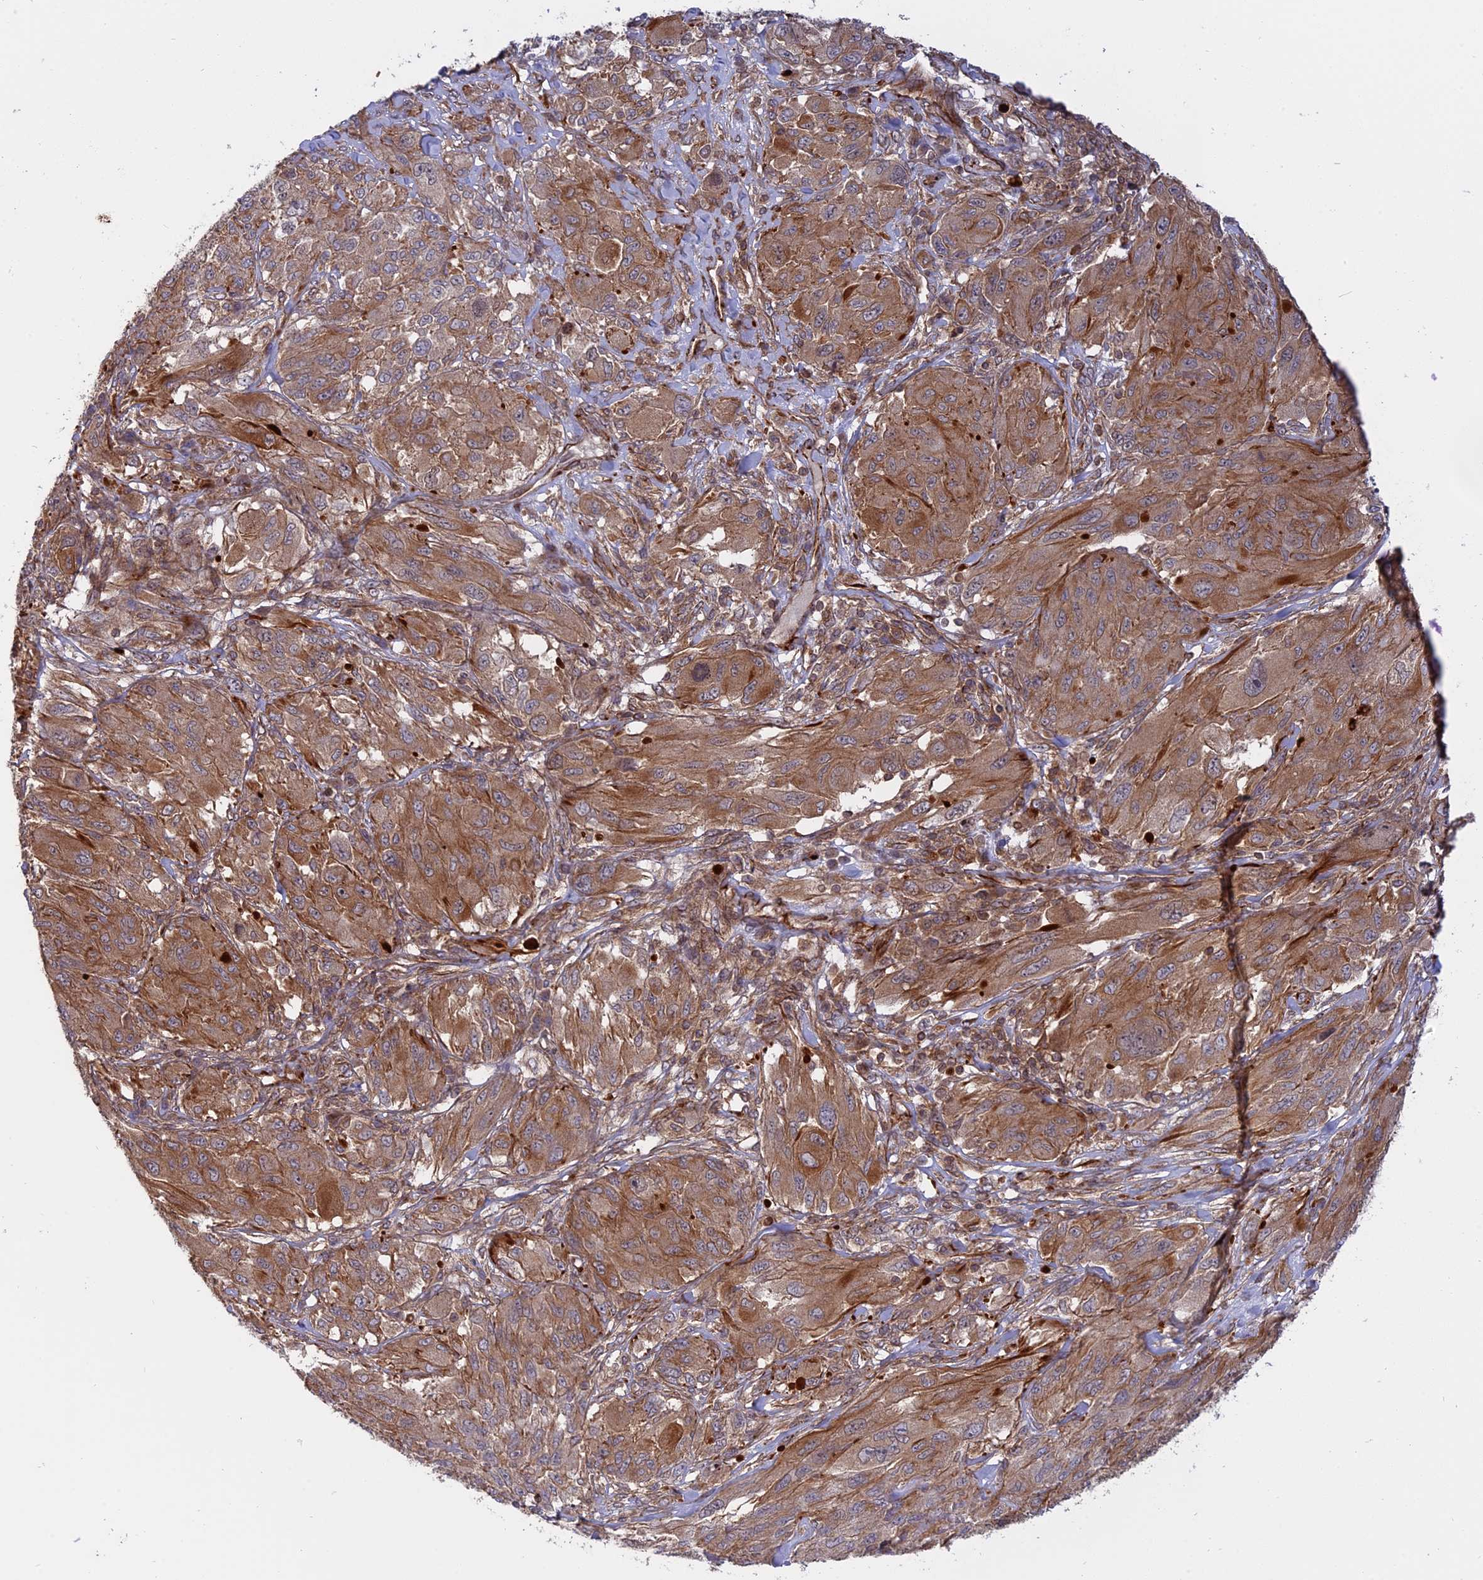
{"staining": {"intensity": "moderate", "quantity": ">75%", "location": "cytoplasmic/membranous"}, "tissue": "melanoma", "cell_type": "Tumor cells", "image_type": "cancer", "snomed": [{"axis": "morphology", "description": "Malignant melanoma, NOS"}, {"axis": "topography", "description": "Skin"}], "caption": "This is an image of IHC staining of melanoma, which shows moderate positivity in the cytoplasmic/membranous of tumor cells.", "gene": "PHLDB3", "patient": {"sex": "female", "age": 91}}